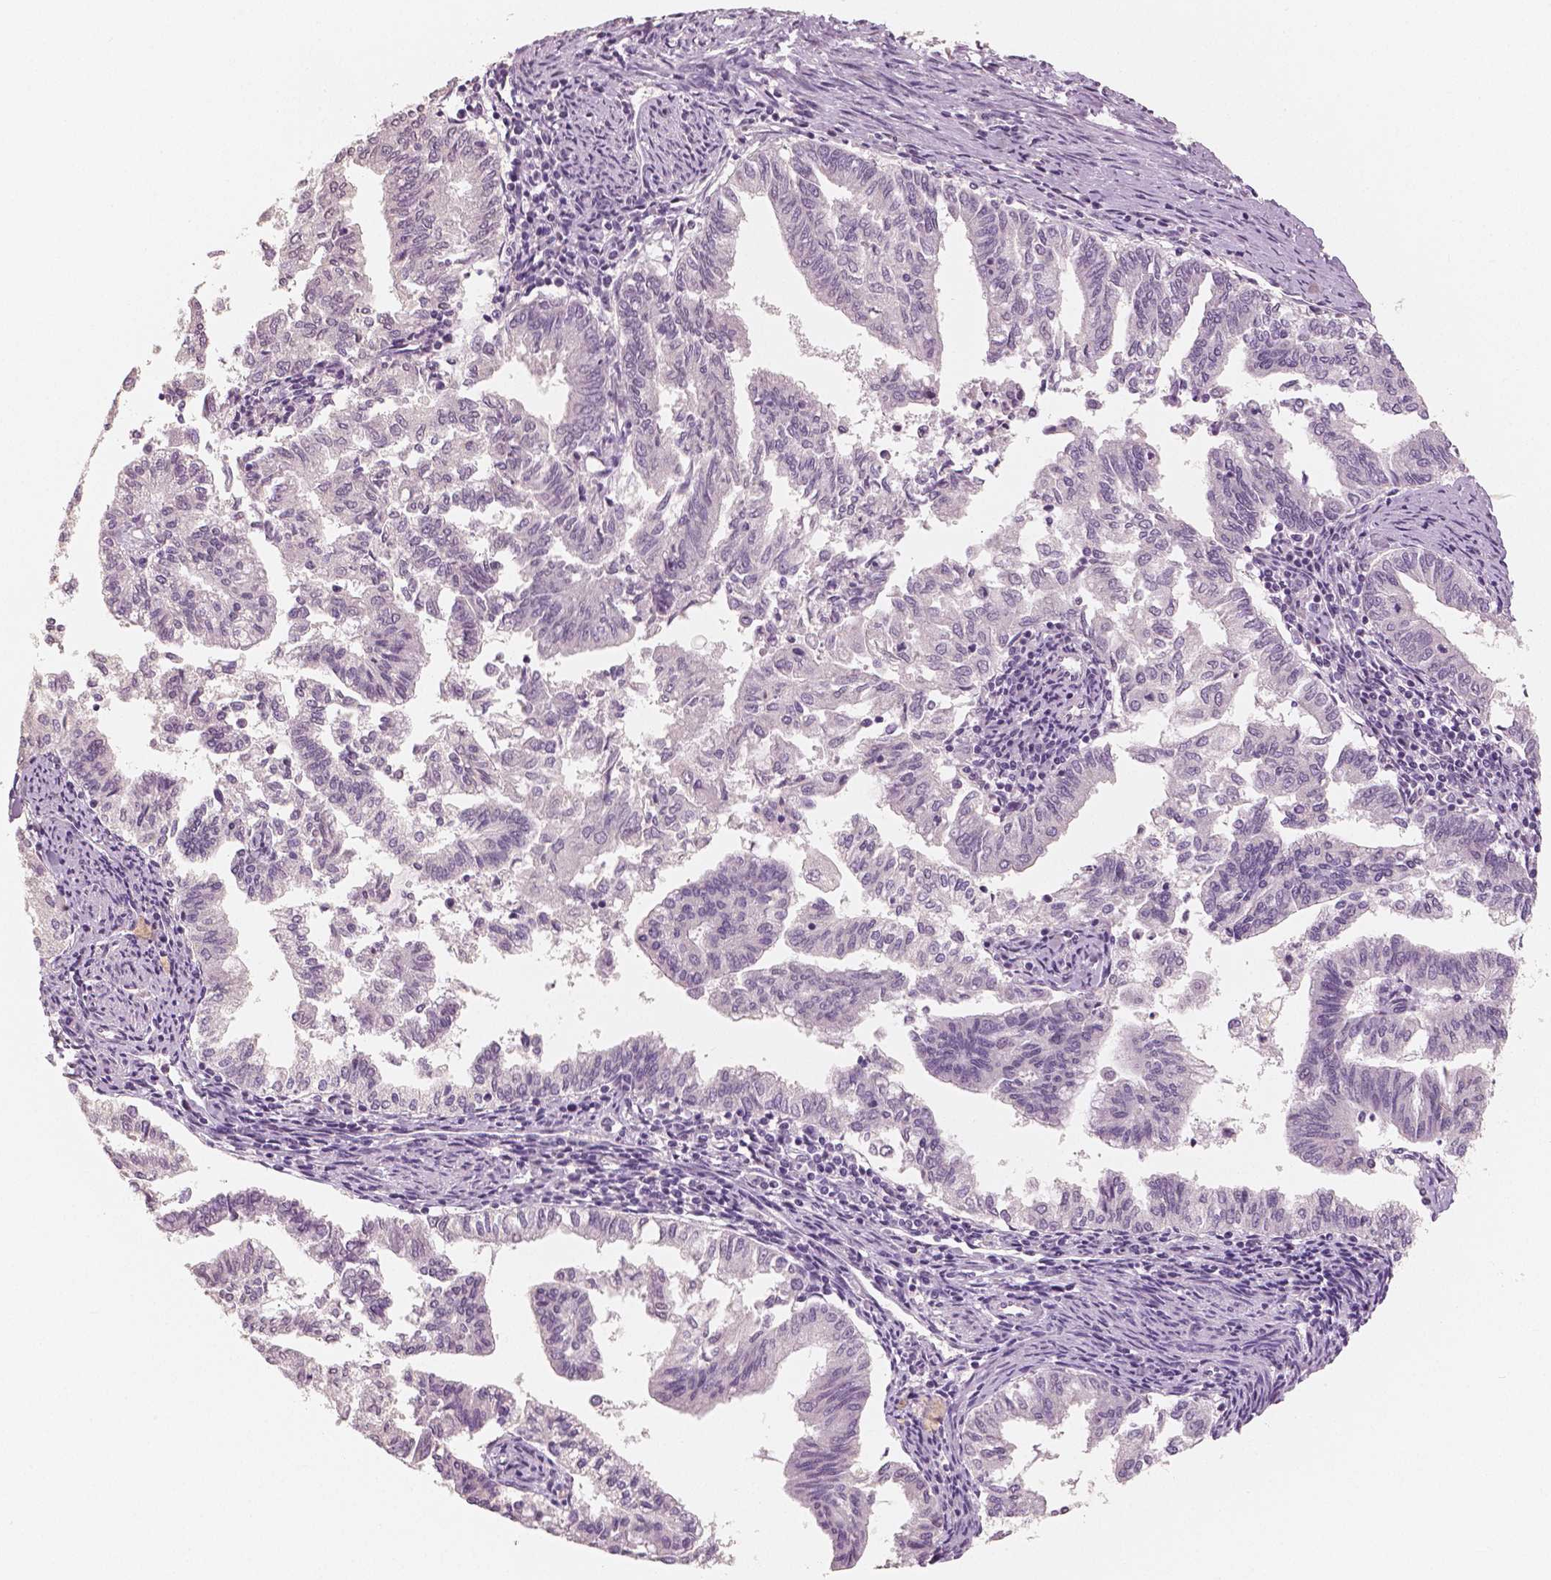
{"staining": {"intensity": "negative", "quantity": "none", "location": "none"}, "tissue": "endometrial cancer", "cell_type": "Tumor cells", "image_type": "cancer", "snomed": [{"axis": "morphology", "description": "Adenocarcinoma, NOS"}, {"axis": "topography", "description": "Endometrium"}], "caption": "An image of human adenocarcinoma (endometrial) is negative for staining in tumor cells.", "gene": "NECAB2", "patient": {"sex": "female", "age": 79}}